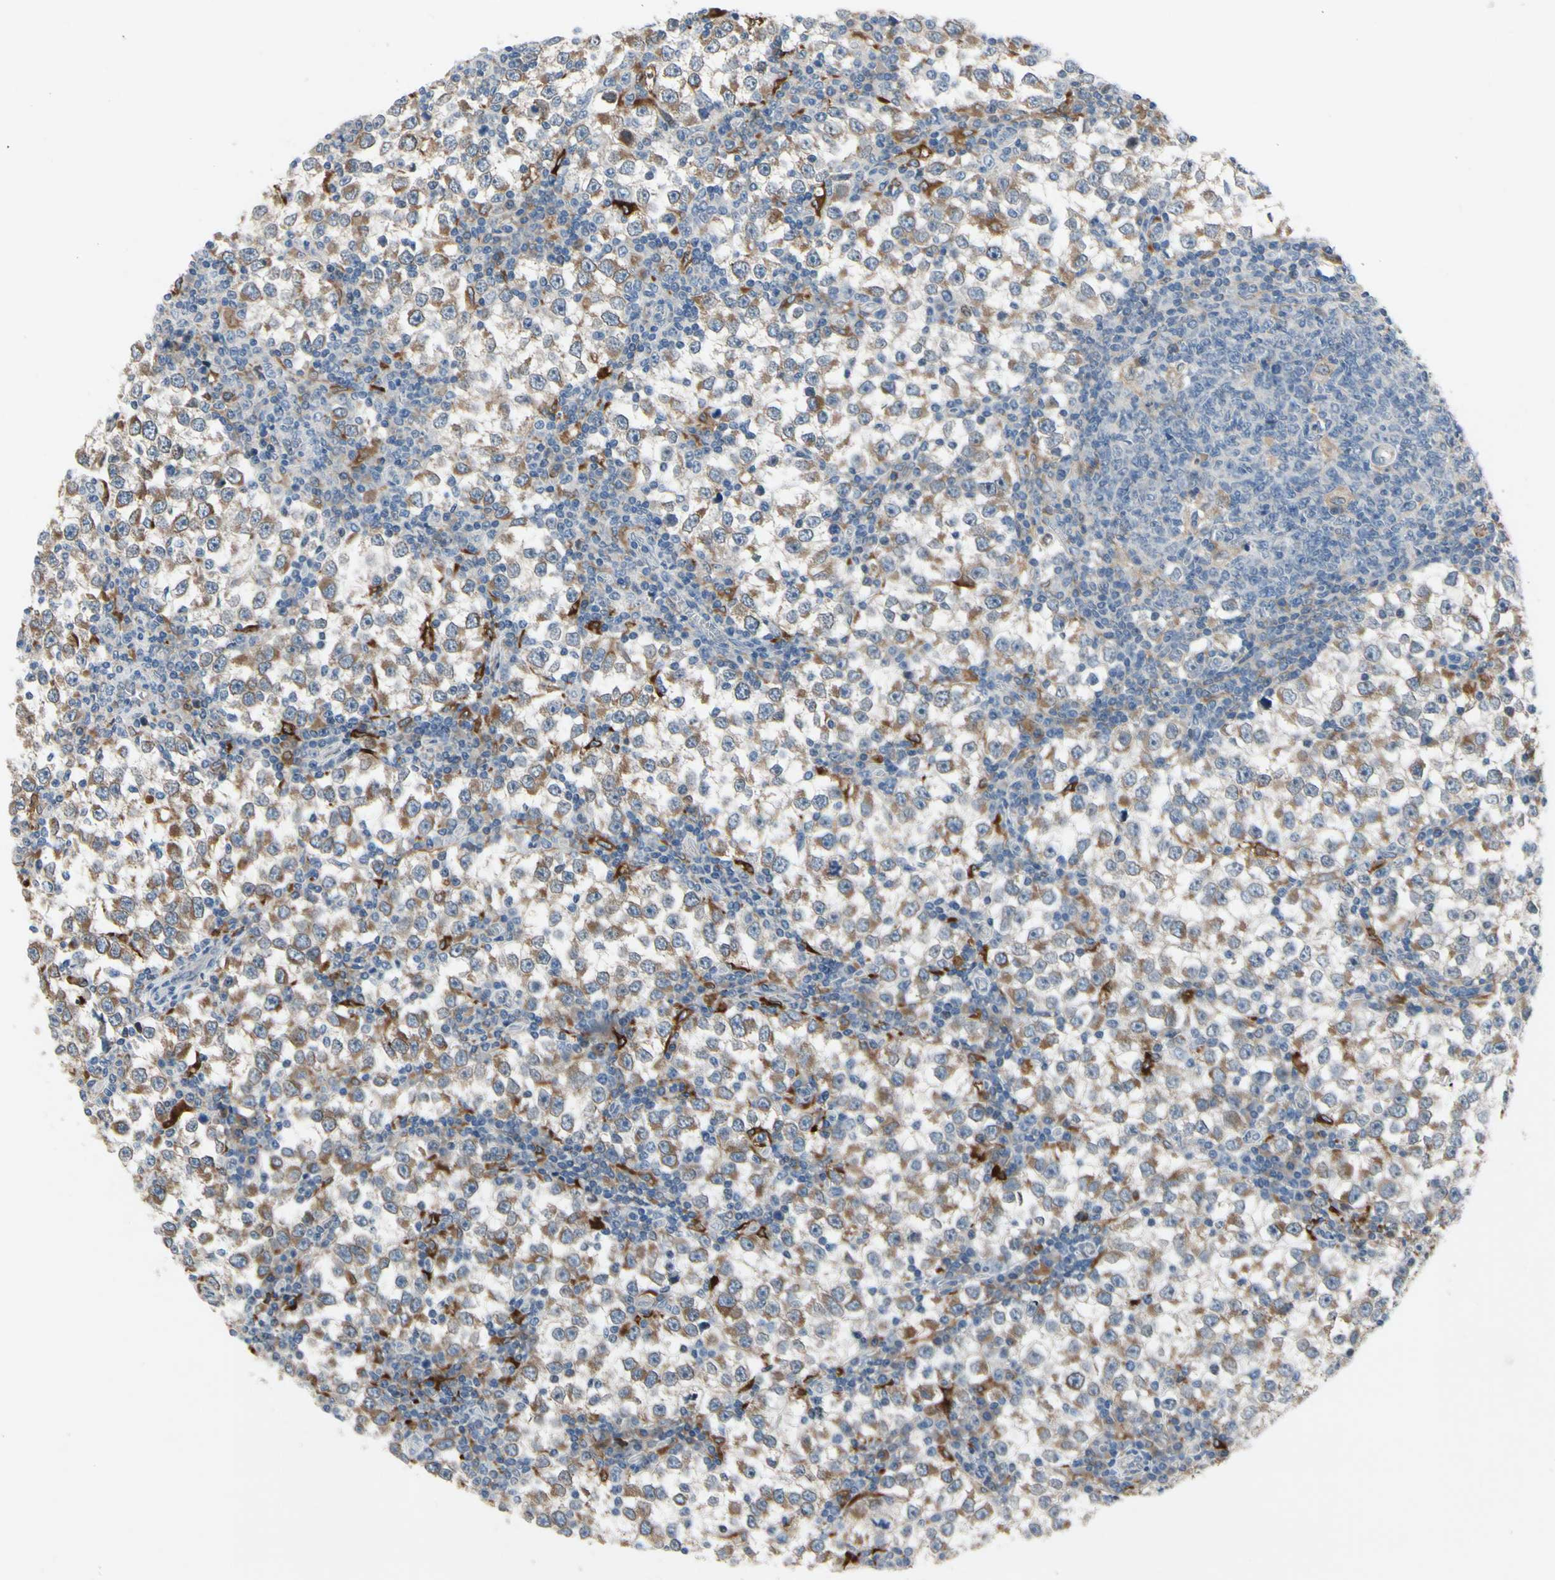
{"staining": {"intensity": "moderate", "quantity": "25%-75%", "location": "cytoplasmic/membranous"}, "tissue": "testis cancer", "cell_type": "Tumor cells", "image_type": "cancer", "snomed": [{"axis": "morphology", "description": "Seminoma, NOS"}, {"axis": "topography", "description": "Testis"}], "caption": "Immunohistochemical staining of human testis seminoma displays moderate cytoplasmic/membranous protein staining in about 25%-75% of tumor cells. (Brightfield microscopy of DAB IHC at high magnification).", "gene": "PRXL2A", "patient": {"sex": "male", "age": 65}}